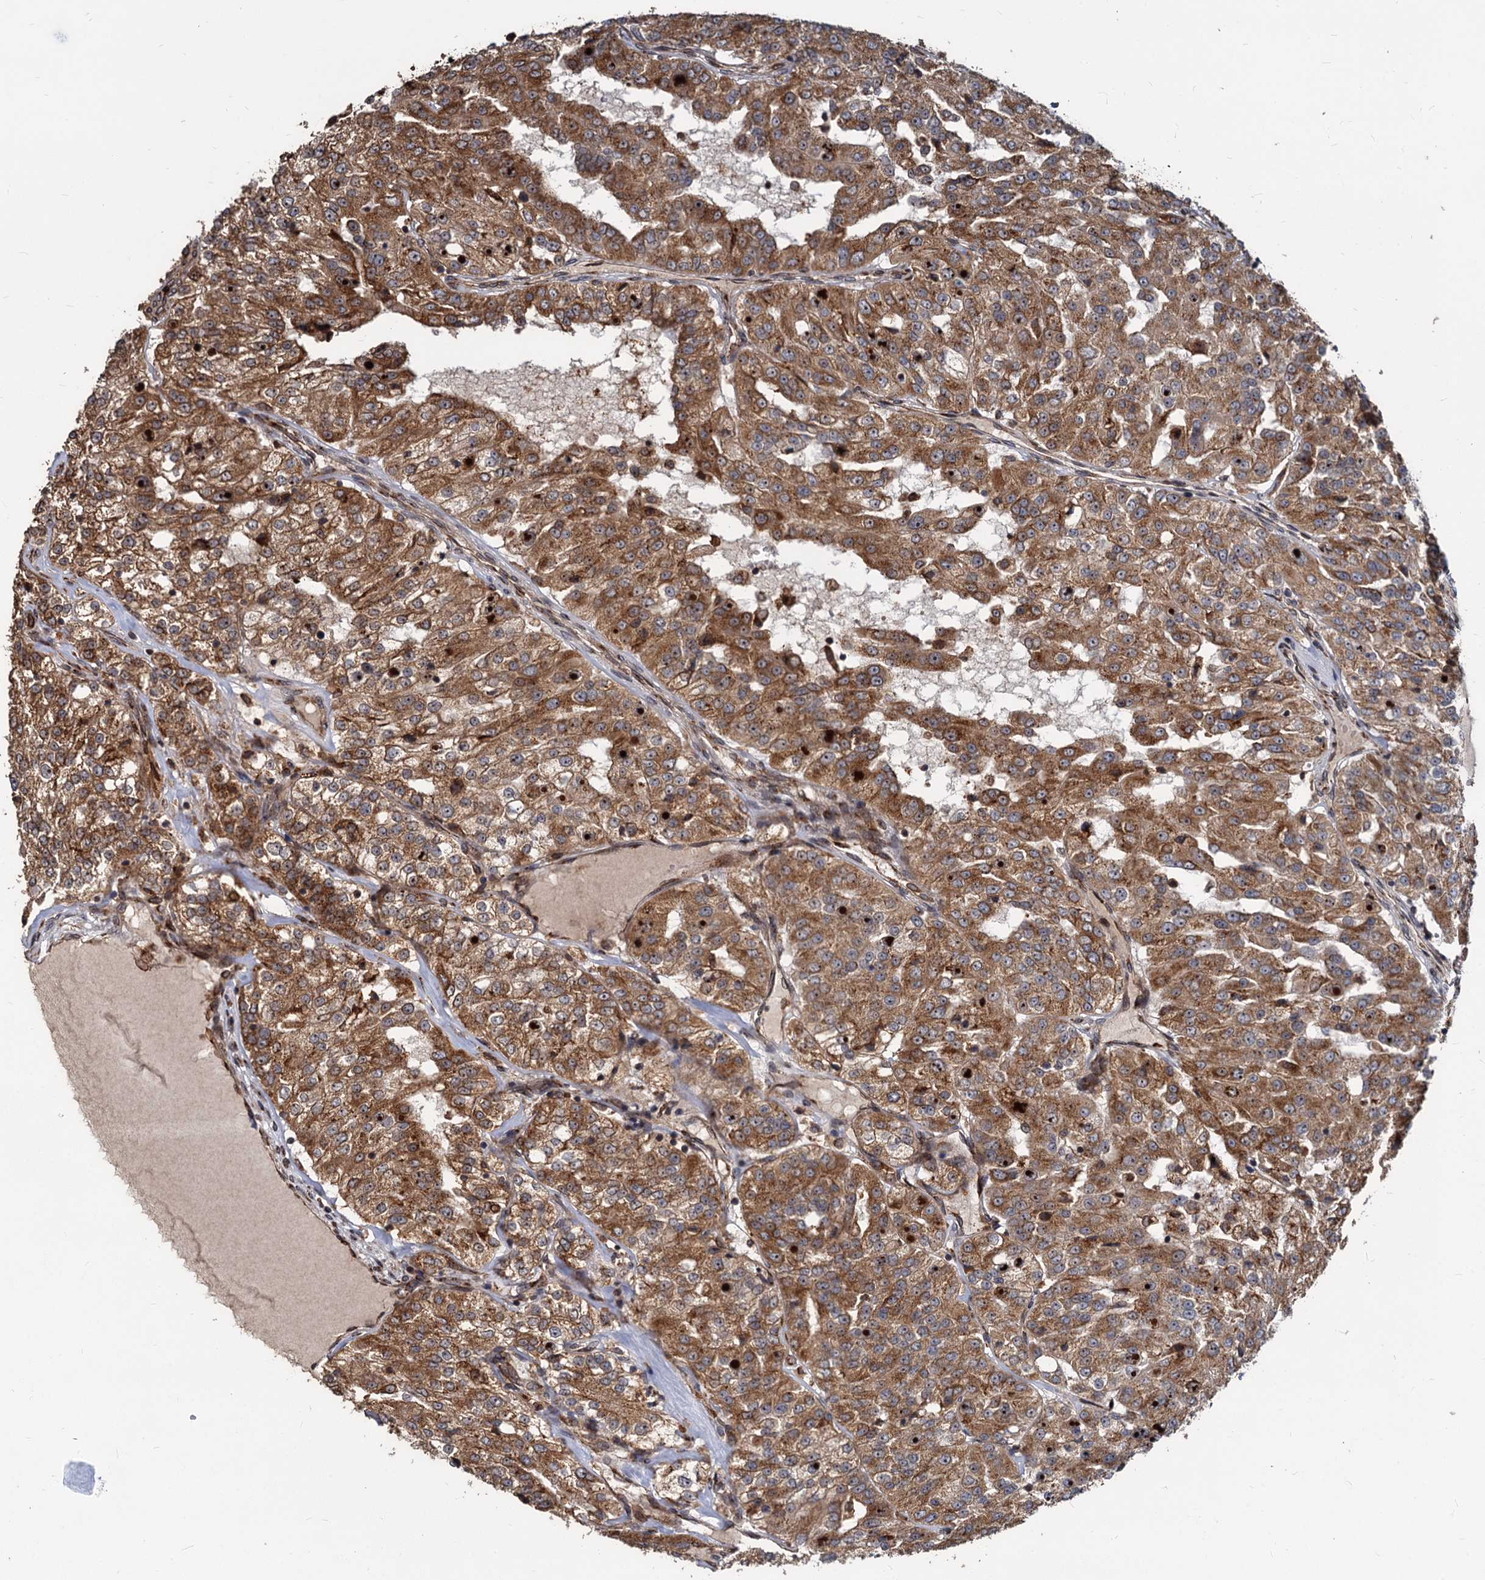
{"staining": {"intensity": "strong", "quantity": ">75%", "location": "cytoplasmic/membranous"}, "tissue": "renal cancer", "cell_type": "Tumor cells", "image_type": "cancer", "snomed": [{"axis": "morphology", "description": "Adenocarcinoma, NOS"}, {"axis": "topography", "description": "Kidney"}], "caption": "Tumor cells show high levels of strong cytoplasmic/membranous positivity in approximately >75% of cells in adenocarcinoma (renal). The staining was performed using DAB to visualize the protein expression in brown, while the nuclei were stained in blue with hematoxylin (Magnification: 20x).", "gene": "SAAL1", "patient": {"sex": "female", "age": 63}}